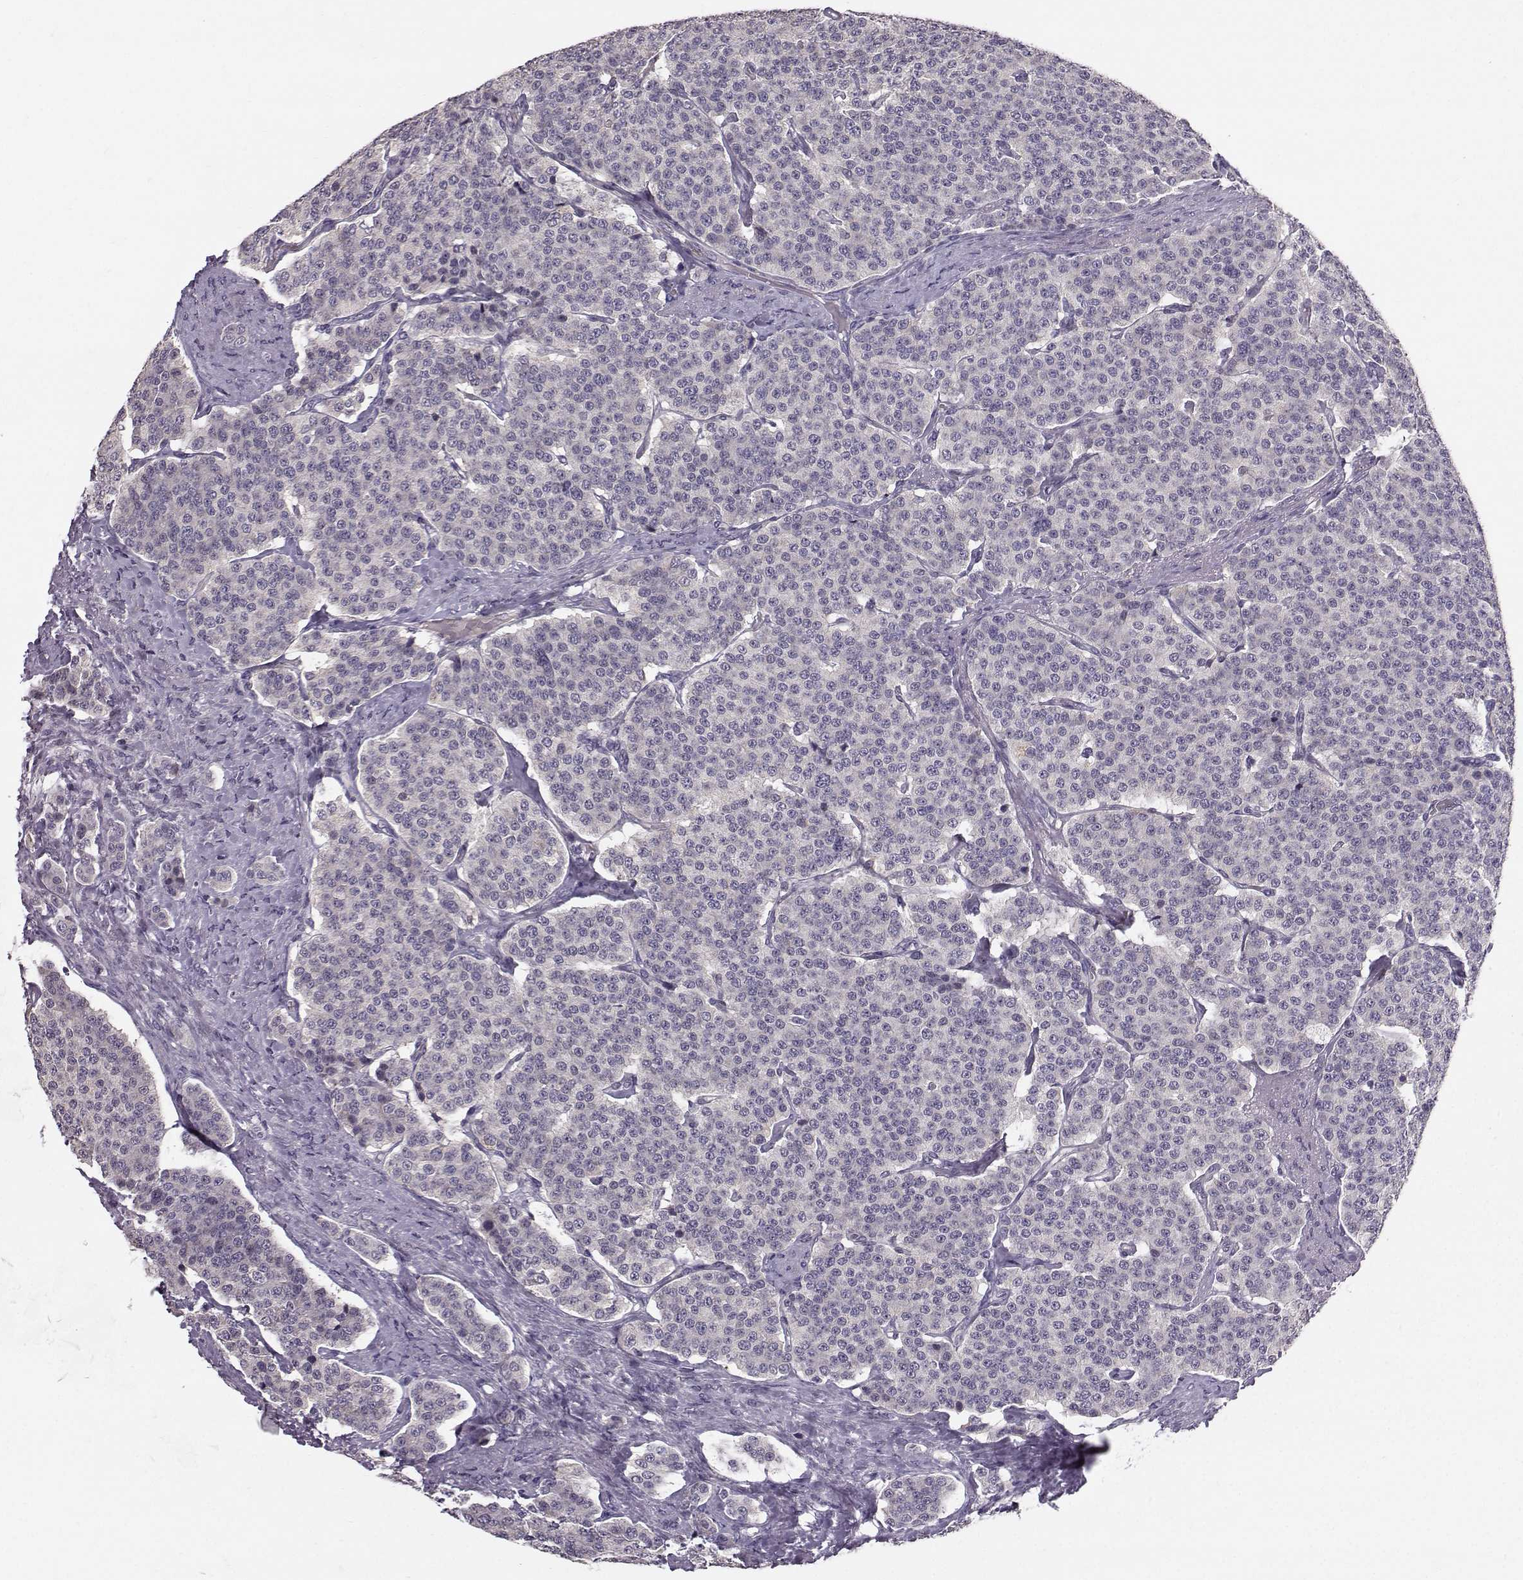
{"staining": {"intensity": "negative", "quantity": "none", "location": "none"}, "tissue": "carcinoid", "cell_type": "Tumor cells", "image_type": "cancer", "snomed": [{"axis": "morphology", "description": "Carcinoid, malignant, NOS"}, {"axis": "topography", "description": "Small intestine"}], "caption": "IHC micrograph of neoplastic tissue: carcinoid stained with DAB exhibits no significant protein staining in tumor cells. (DAB IHC, high magnification).", "gene": "TSPYL5", "patient": {"sex": "female", "age": 58}}